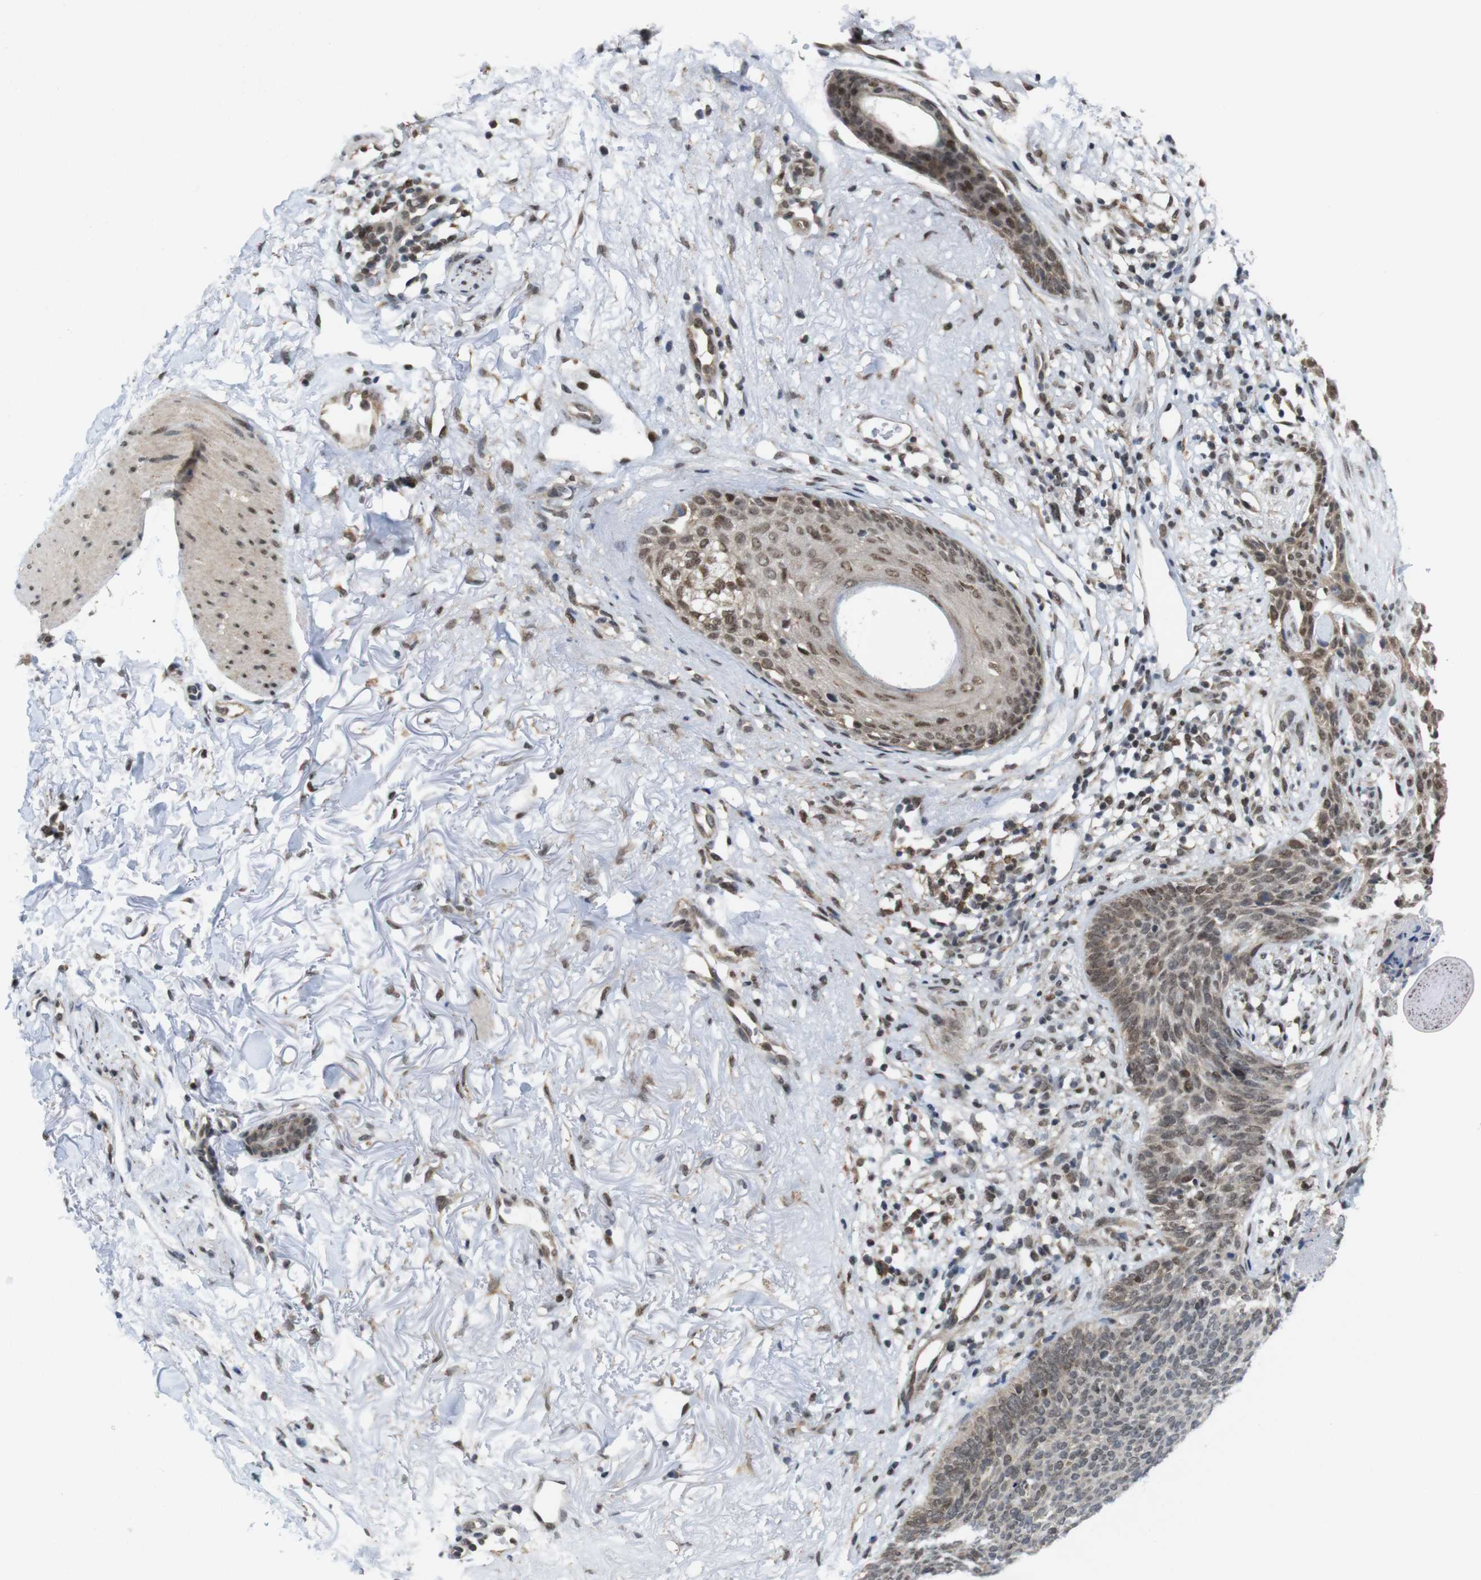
{"staining": {"intensity": "weak", "quantity": ">75%", "location": "cytoplasmic/membranous,nuclear"}, "tissue": "skin cancer", "cell_type": "Tumor cells", "image_type": "cancer", "snomed": [{"axis": "morphology", "description": "Normal tissue, NOS"}, {"axis": "morphology", "description": "Basal cell carcinoma"}, {"axis": "topography", "description": "Skin"}], "caption": "Tumor cells show low levels of weak cytoplasmic/membranous and nuclear positivity in about >75% of cells in human skin cancer.", "gene": "PNMA8A", "patient": {"sex": "female", "age": 70}}